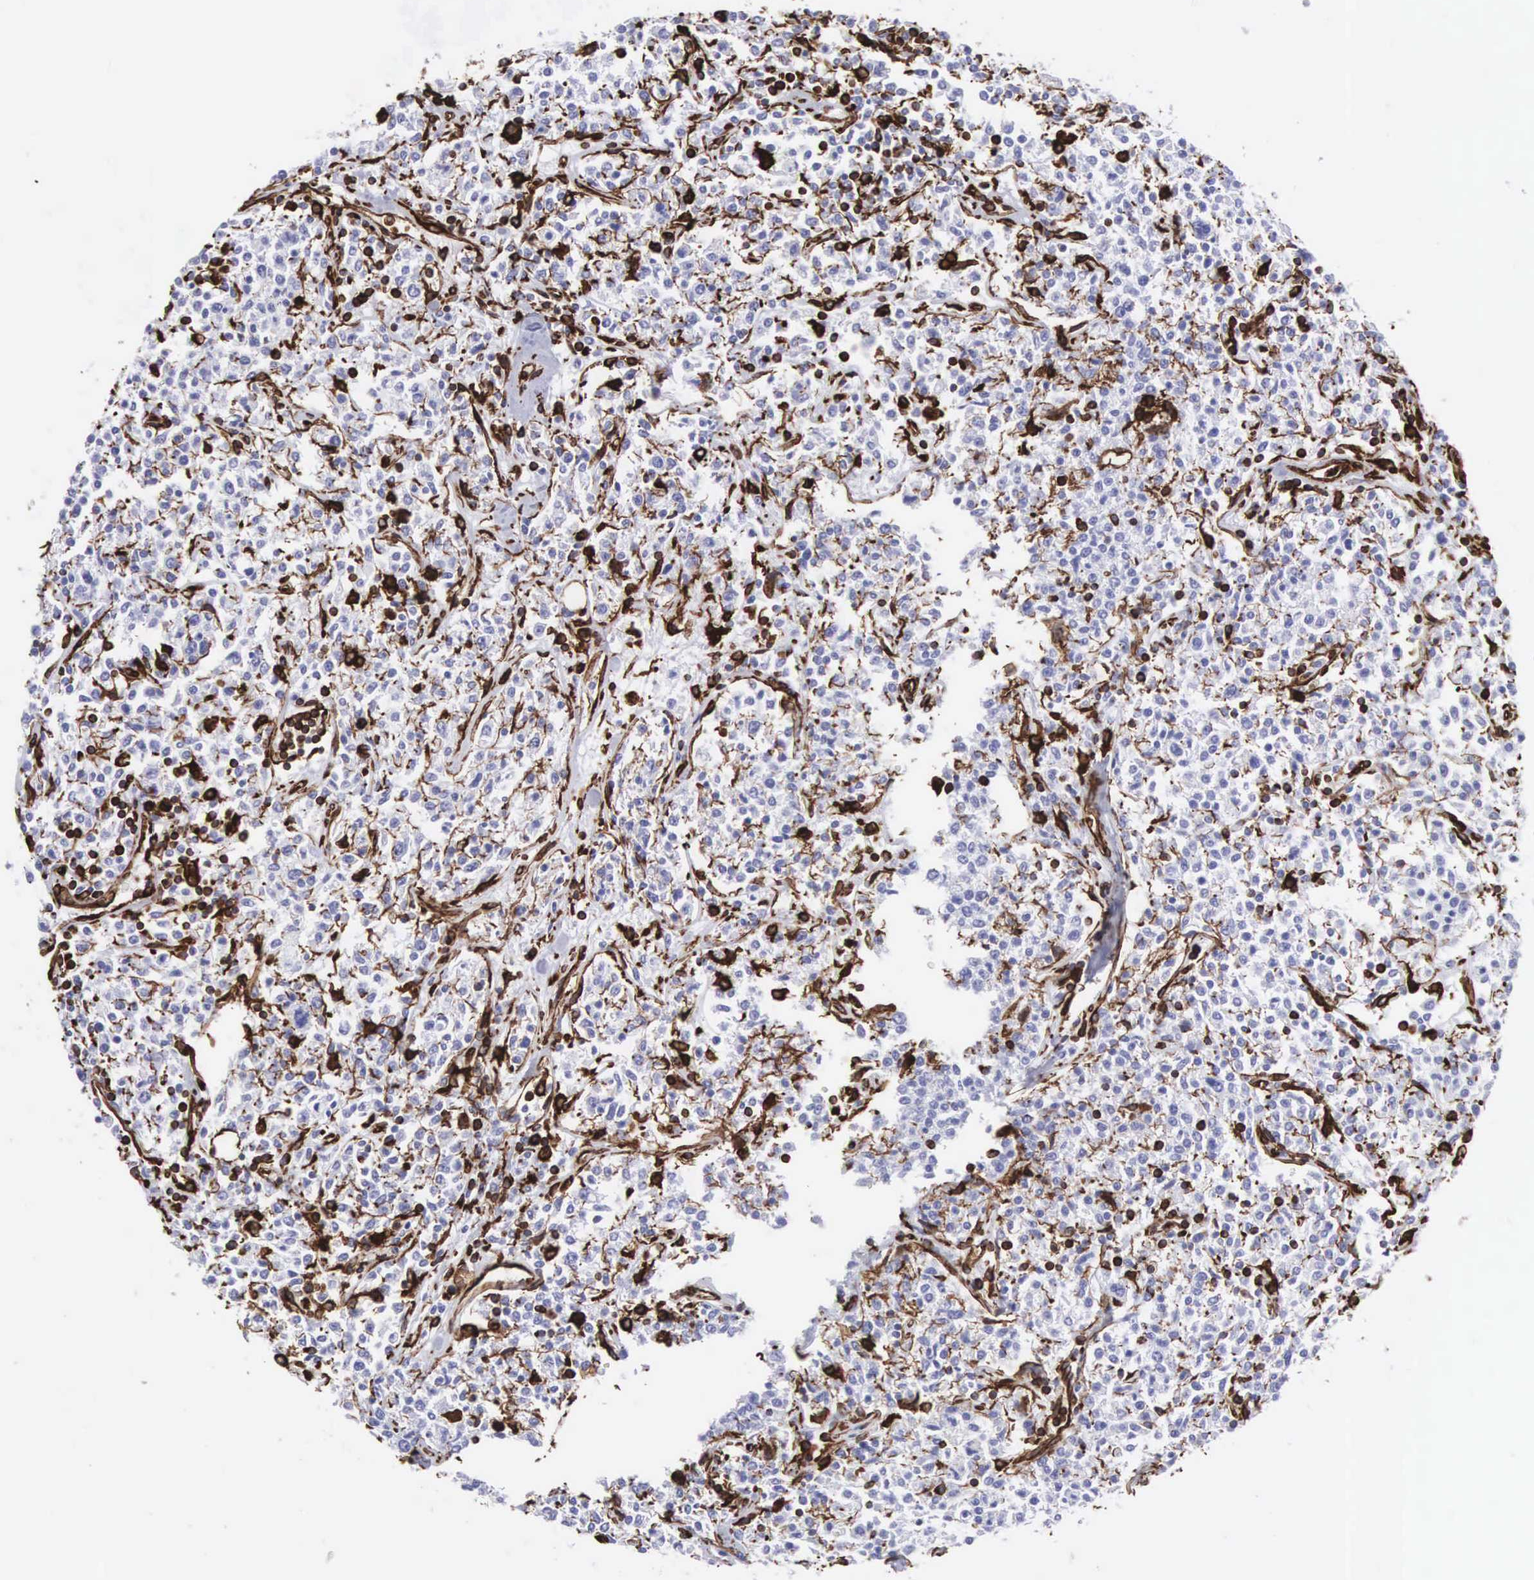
{"staining": {"intensity": "negative", "quantity": "none", "location": "none"}, "tissue": "lymphoma", "cell_type": "Tumor cells", "image_type": "cancer", "snomed": [{"axis": "morphology", "description": "Malignant lymphoma, non-Hodgkin's type, Low grade"}, {"axis": "topography", "description": "Small intestine"}], "caption": "Low-grade malignant lymphoma, non-Hodgkin's type was stained to show a protein in brown. There is no significant staining in tumor cells. (DAB (3,3'-diaminobenzidine) IHC, high magnification).", "gene": "VIM", "patient": {"sex": "female", "age": 59}}